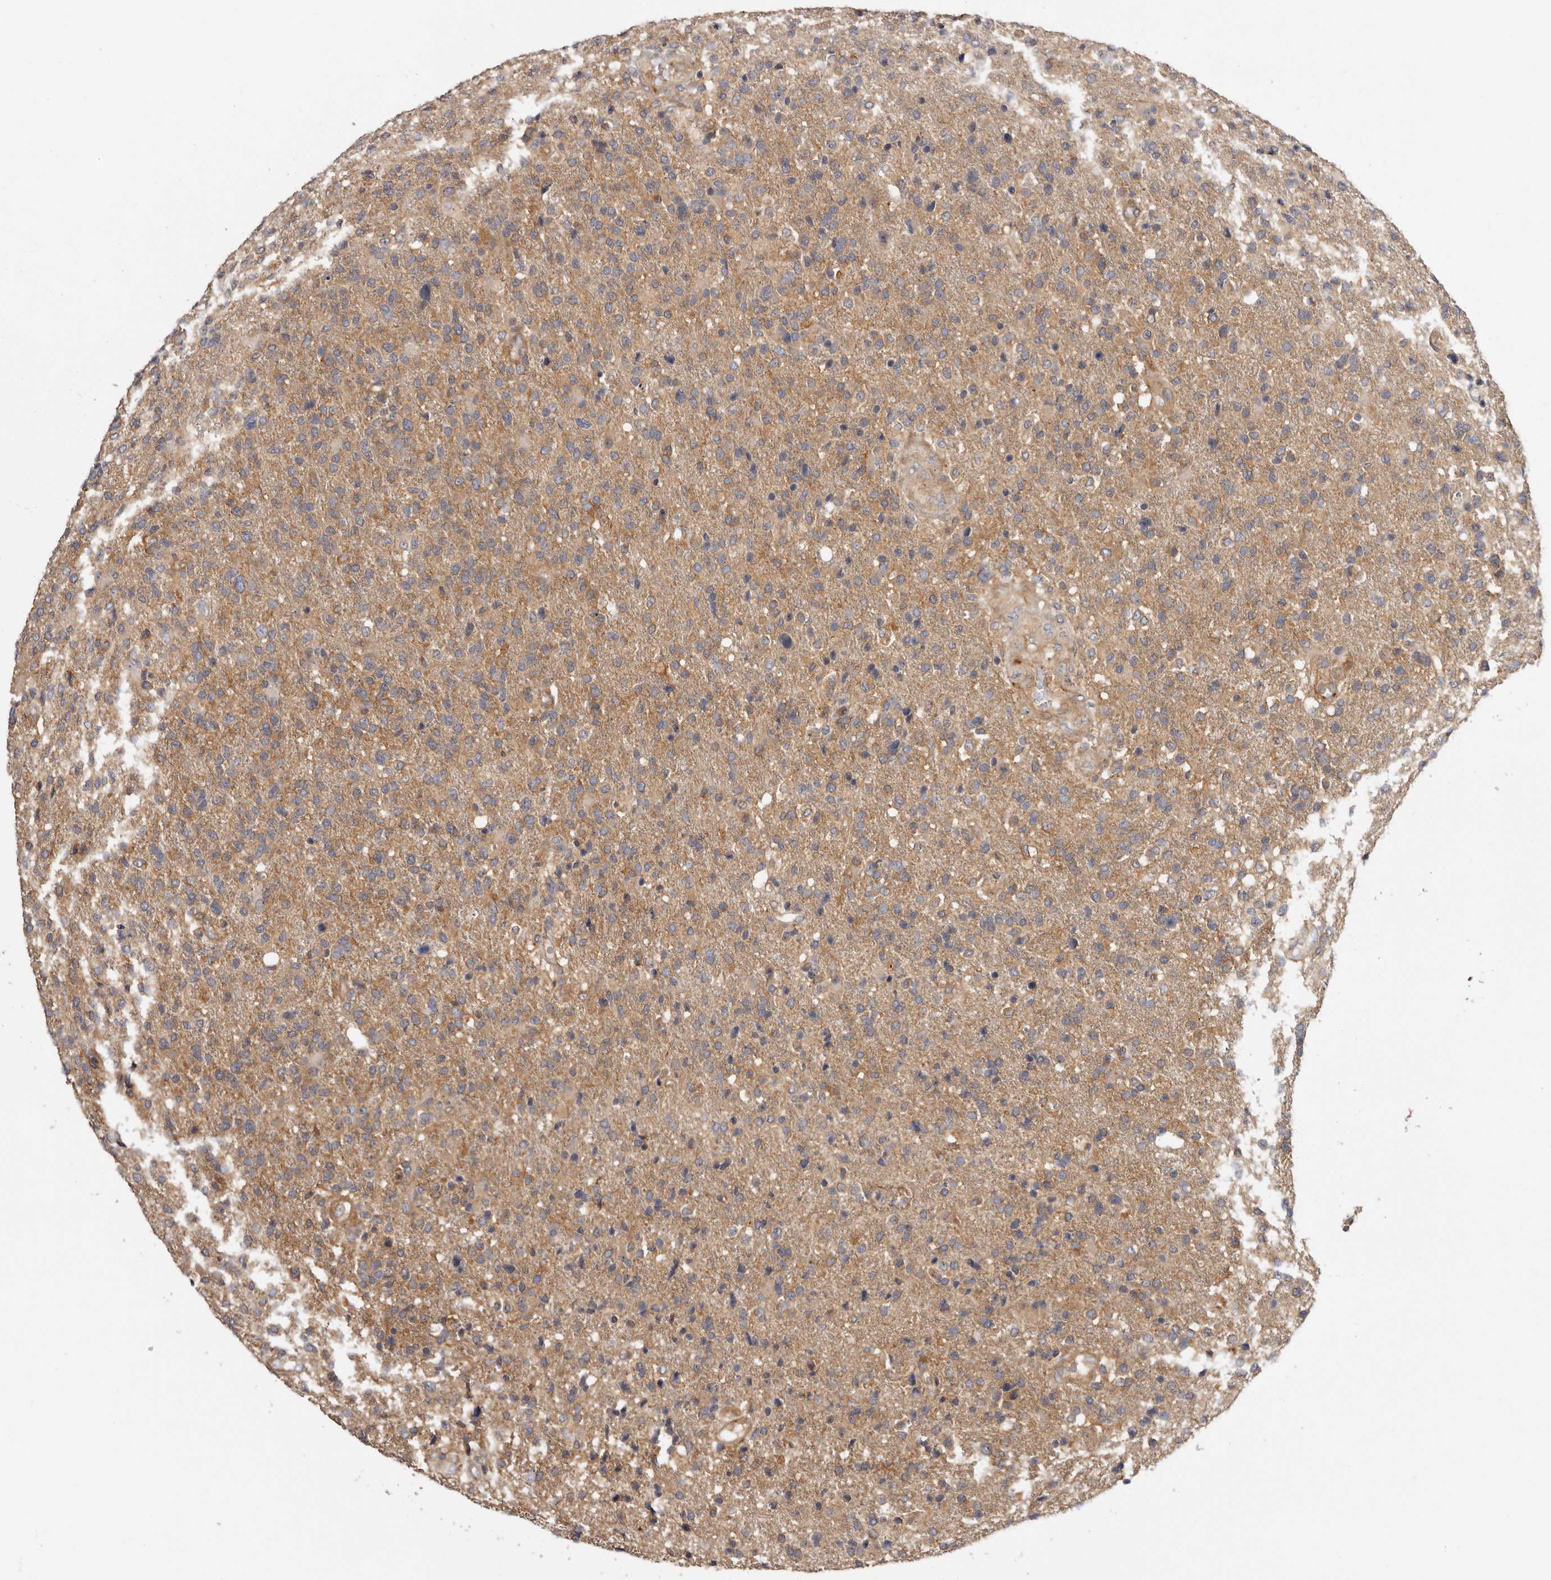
{"staining": {"intensity": "moderate", "quantity": ">75%", "location": "cytoplasmic/membranous"}, "tissue": "glioma", "cell_type": "Tumor cells", "image_type": "cancer", "snomed": [{"axis": "morphology", "description": "Glioma, malignant, High grade"}, {"axis": "topography", "description": "Brain"}], "caption": "There is medium levels of moderate cytoplasmic/membranous positivity in tumor cells of glioma, as demonstrated by immunohistochemical staining (brown color).", "gene": "PANK4", "patient": {"sex": "male", "age": 72}}